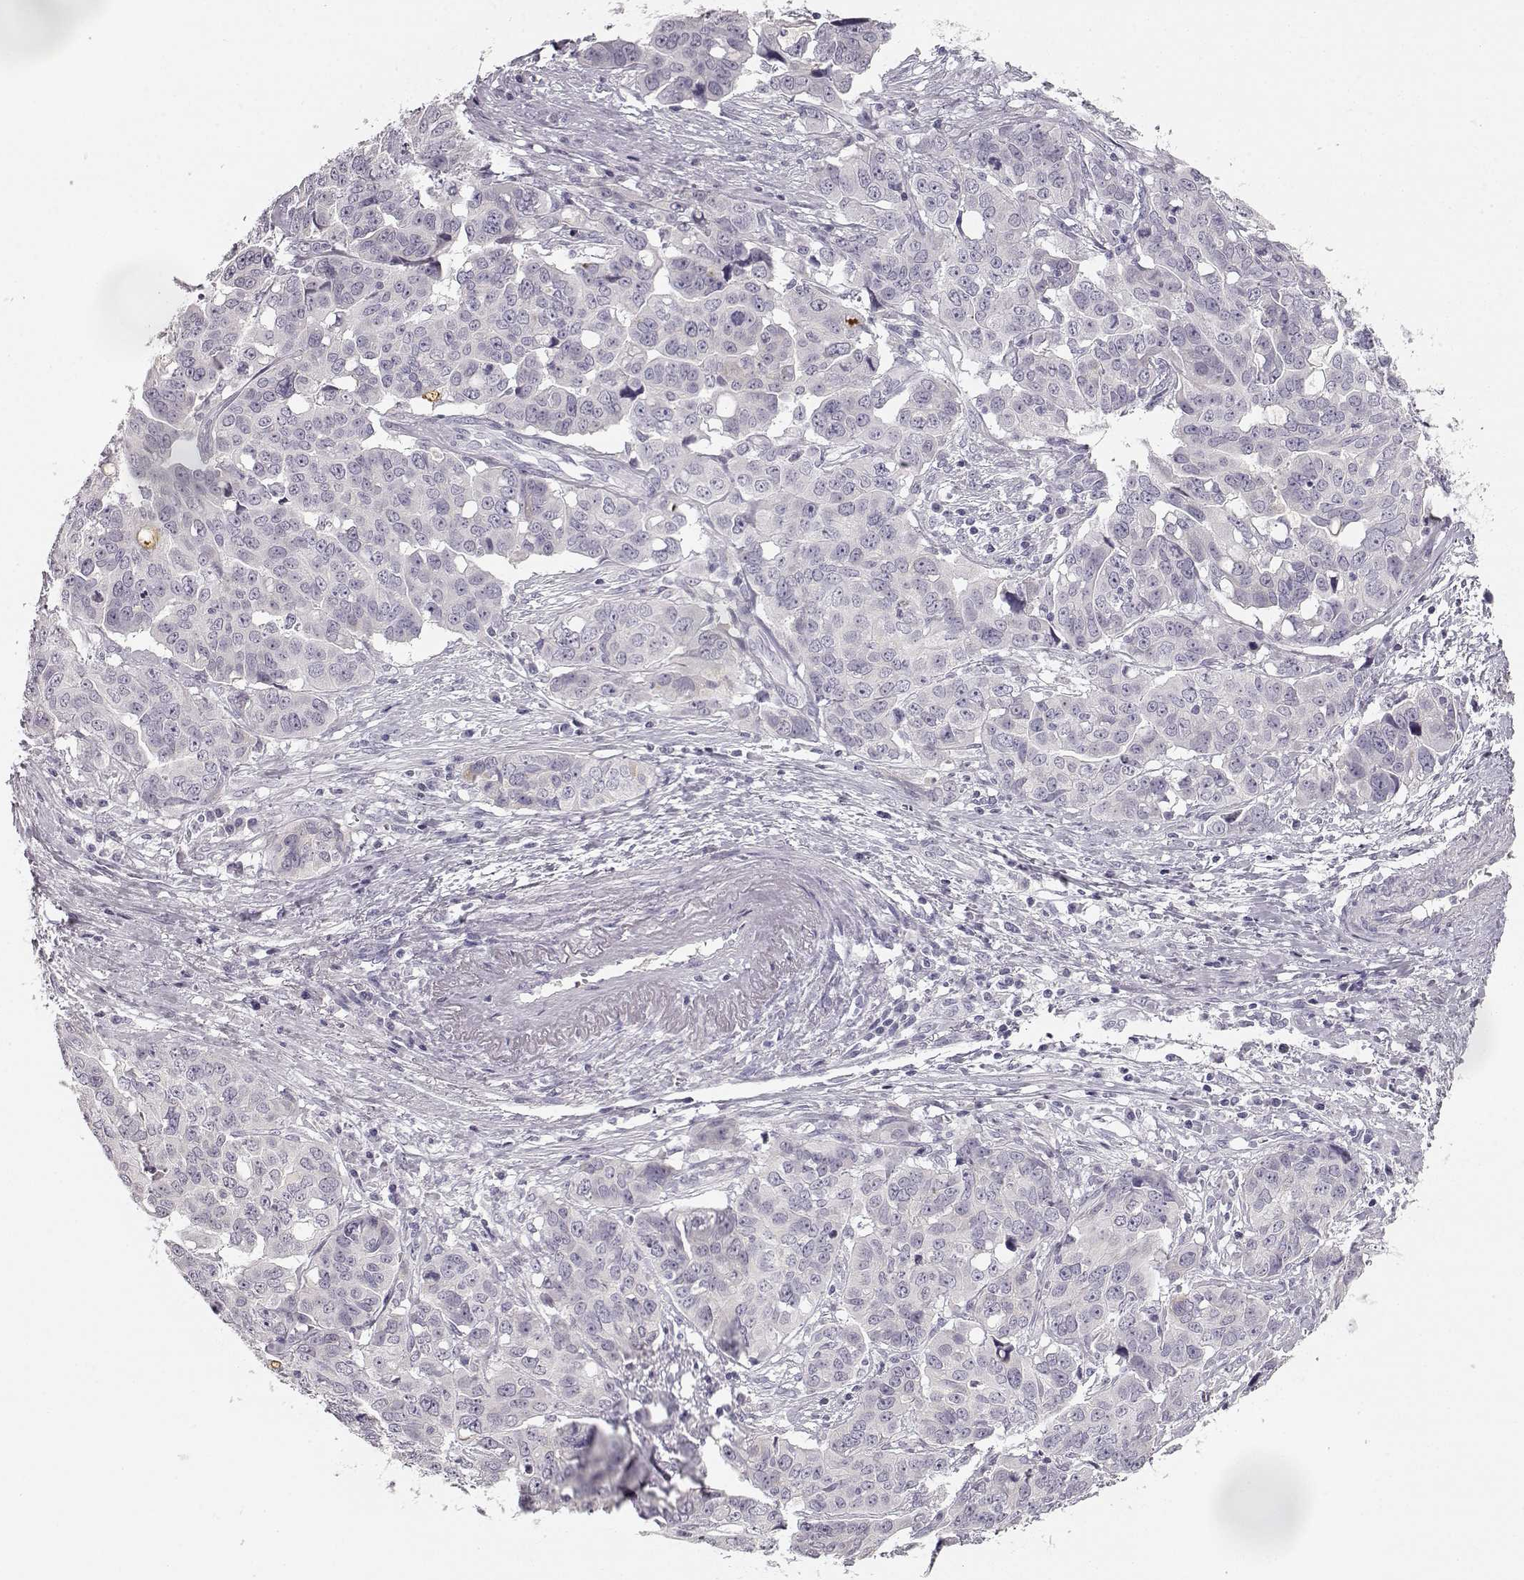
{"staining": {"intensity": "negative", "quantity": "none", "location": "none"}, "tissue": "ovarian cancer", "cell_type": "Tumor cells", "image_type": "cancer", "snomed": [{"axis": "morphology", "description": "Carcinoma, endometroid"}, {"axis": "topography", "description": "Ovary"}], "caption": "Protein analysis of endometroid carcinoma (ovarian) exhibits no significant expression in tumor cells.", "gene": "KIAA0319", "patient": {"sex": "female", "age": 78}}